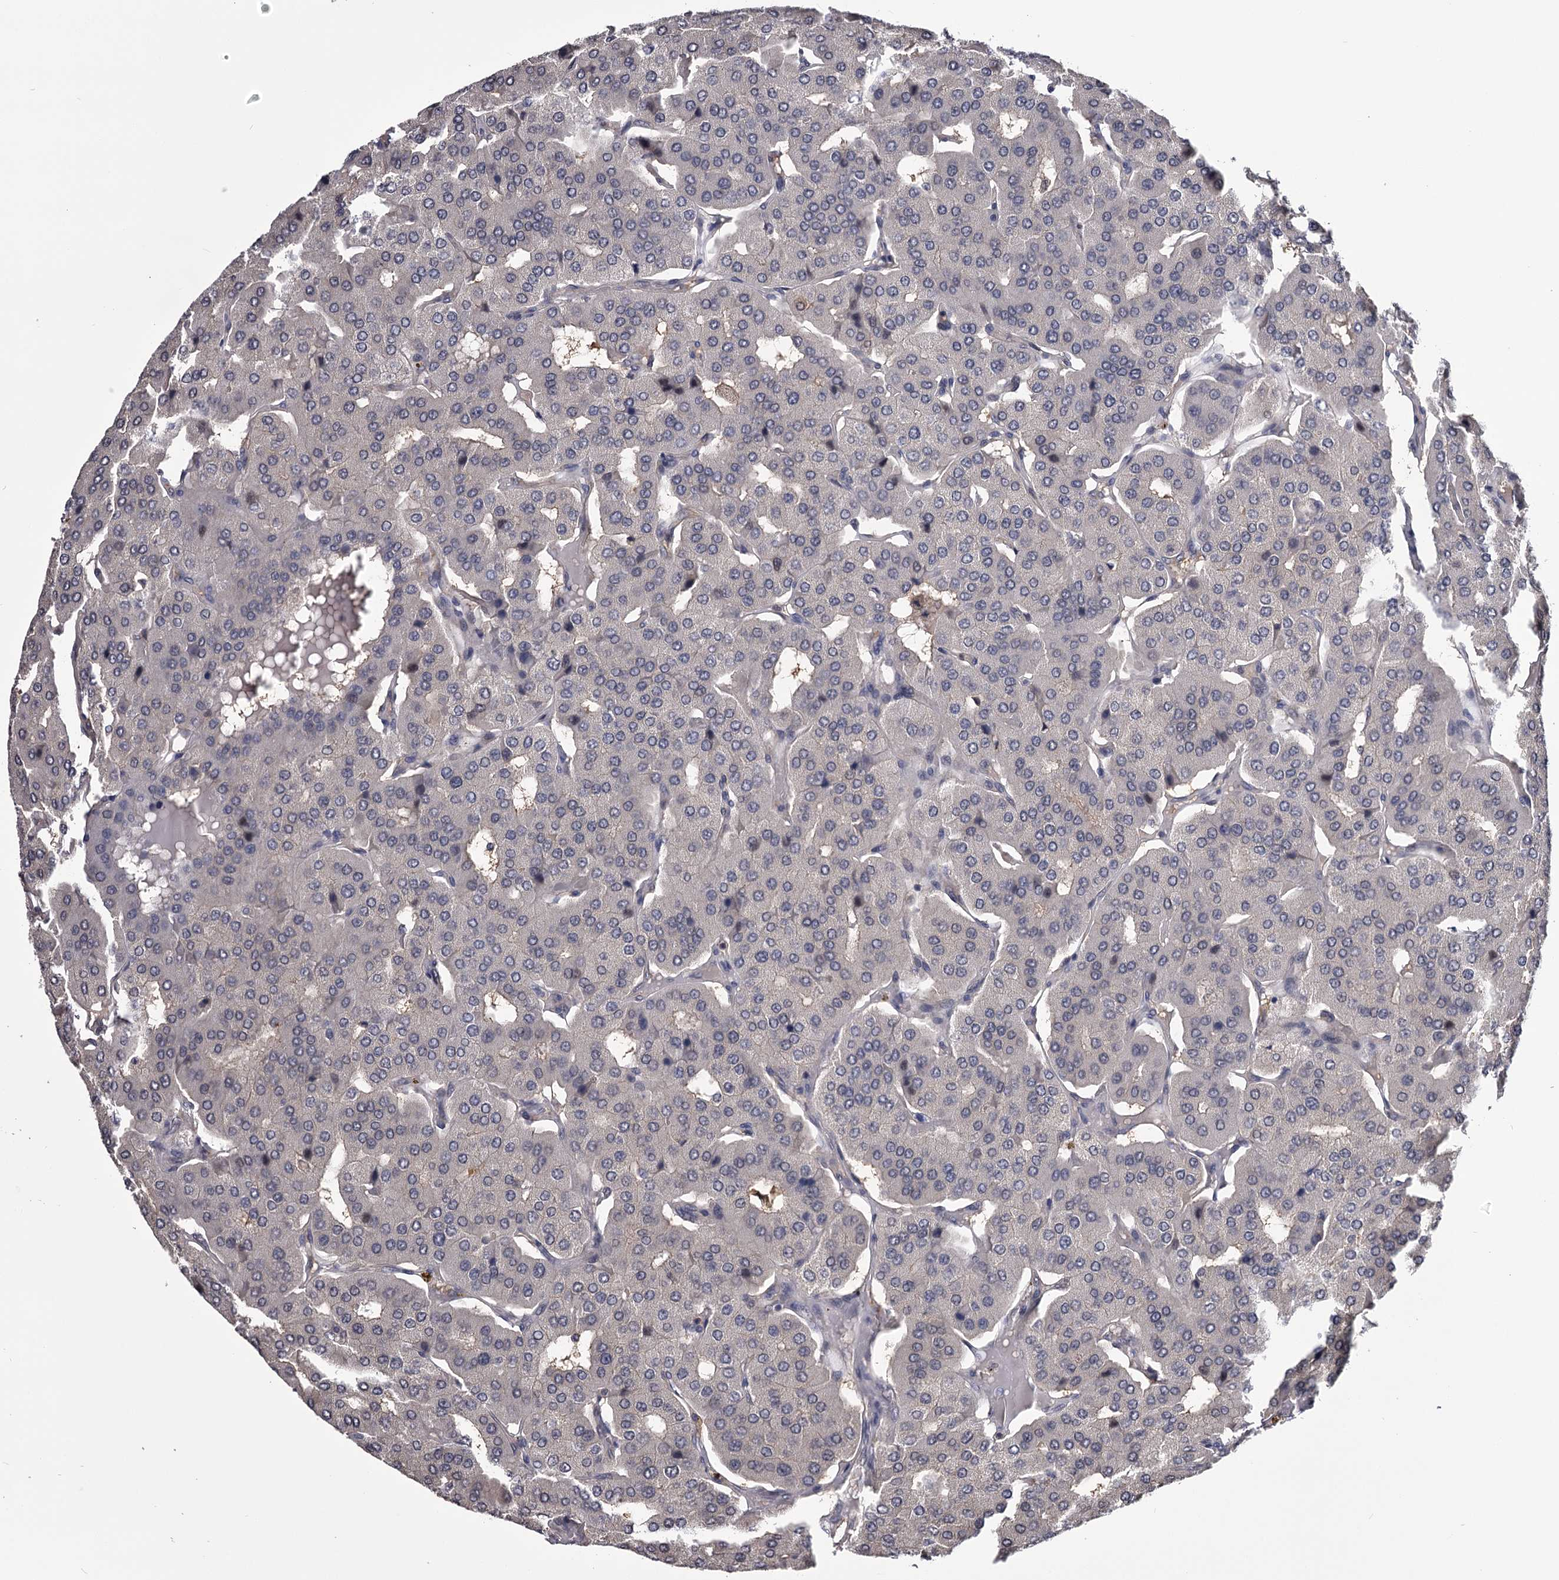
{"staining": {"intensity": "negative", "quantity": "none", "location": "none"}, "tissue": "parathyroid gland", "cell_type": "Glandular cells", "image_type": "normal", "snomed": [{"axis": "morphology", "description": "Normal tissue, NOS"}, {"axis": "morphology", "description": "Adenoma, NOS"}, {"axis": "topography", "description": "Parathyroid gland"}], "caption": "High magnification brightfield microscopy of unremarkable parathyroid gland stained with DAB (brown) and counterstained with hematoxylin (blue): glandular cells show no significant positivity.", "gene": "GSTO1", "patient": {"sex": "female", "age": 86}}